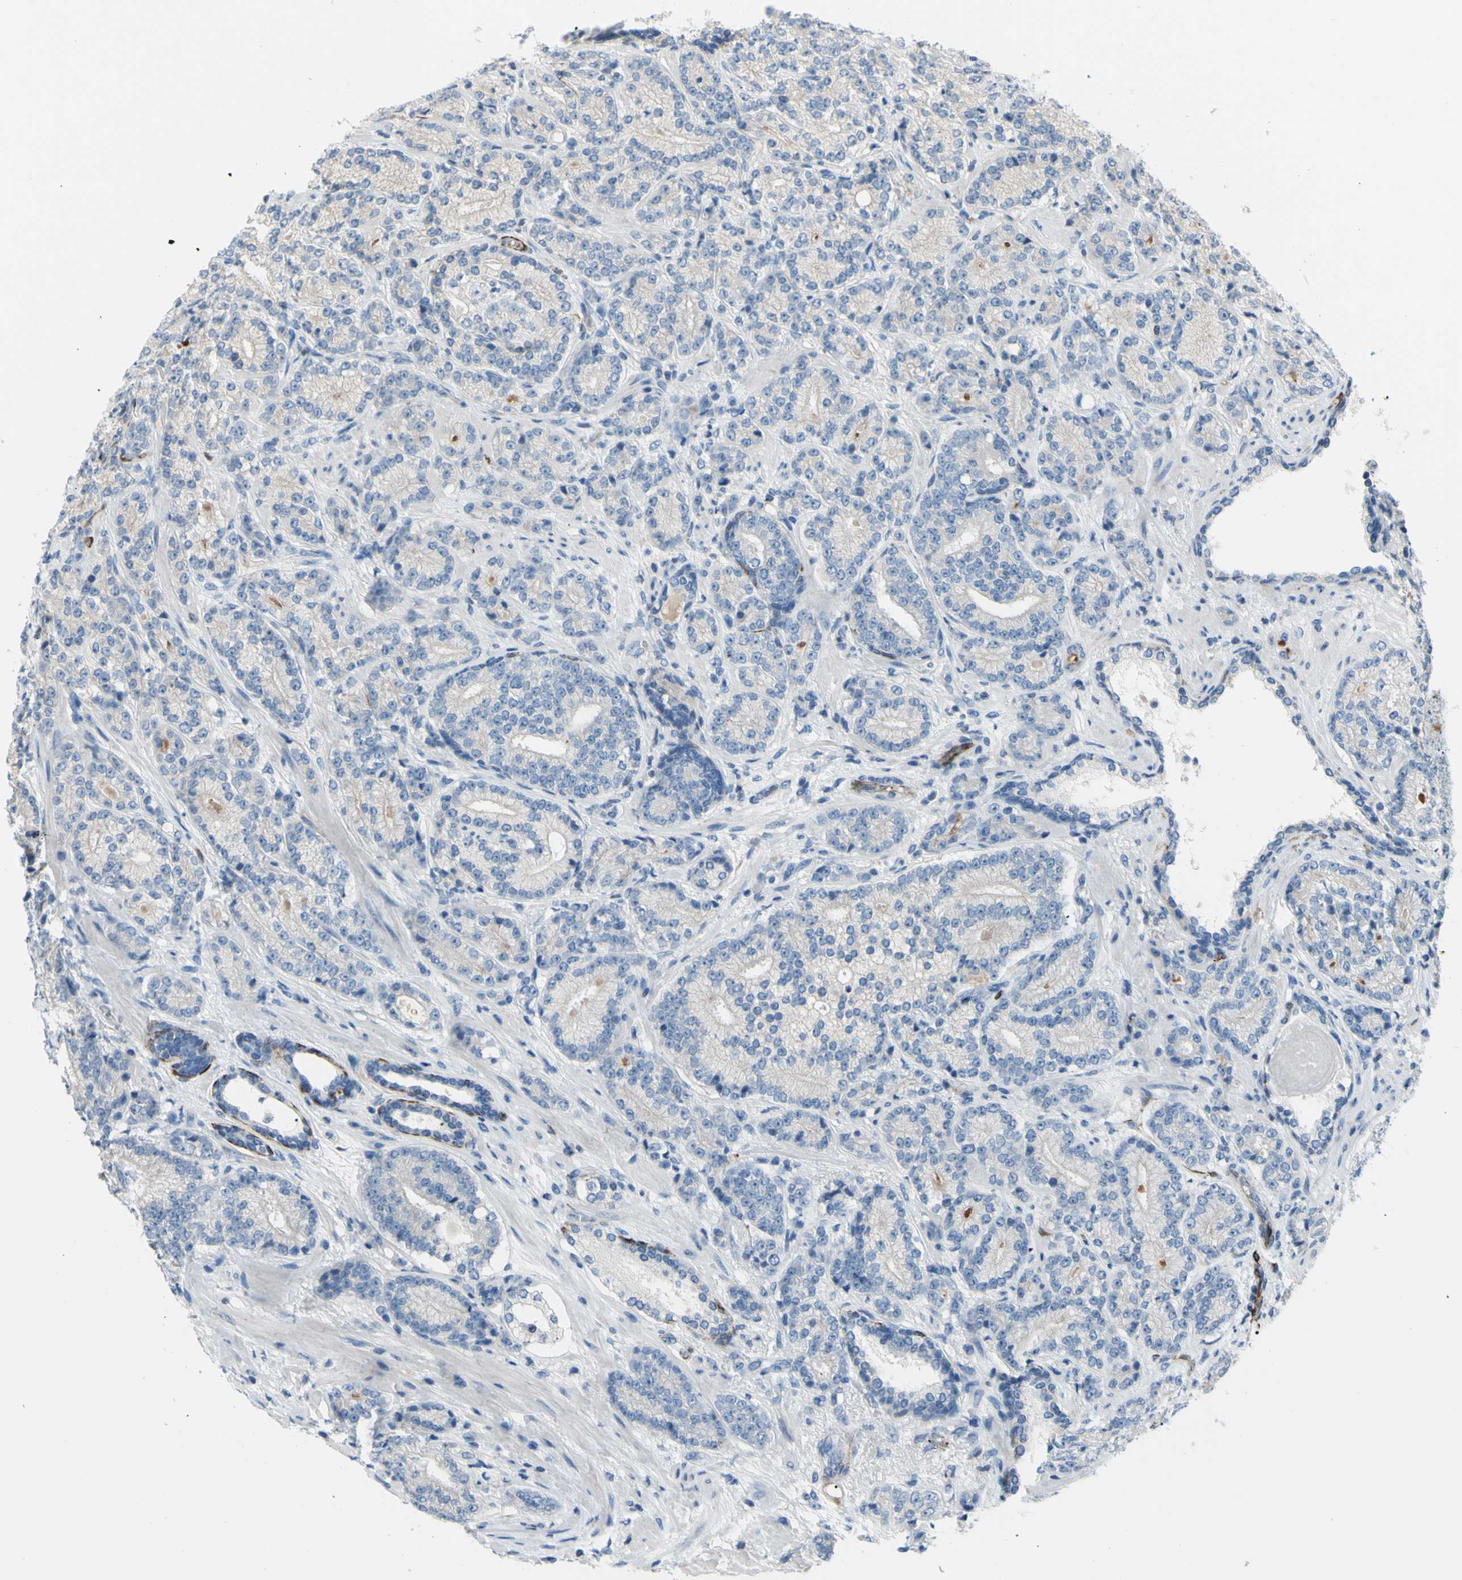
{"staining": {"intensity": "negative", "quantity": "none", "location": "none"}, "tissue": "prostate cancer", "cell_type": "Tumor cells", "image_type": "cancer", "snomed": [{"axis": "morphology", "description": "Adenocarcinoma, High grade"}, {"axis": "topography", "description": "Prostate"}], "caption": "High magnification brightfield microscopy of adenocarcinoma (high-grade) (prostate) stained with DAB (brown) and counterstained with hematoxylin (blue): tumor cells show no significant staining.", "gene": "PRRG2", "patient": {"sex": "male", "age": 61}}